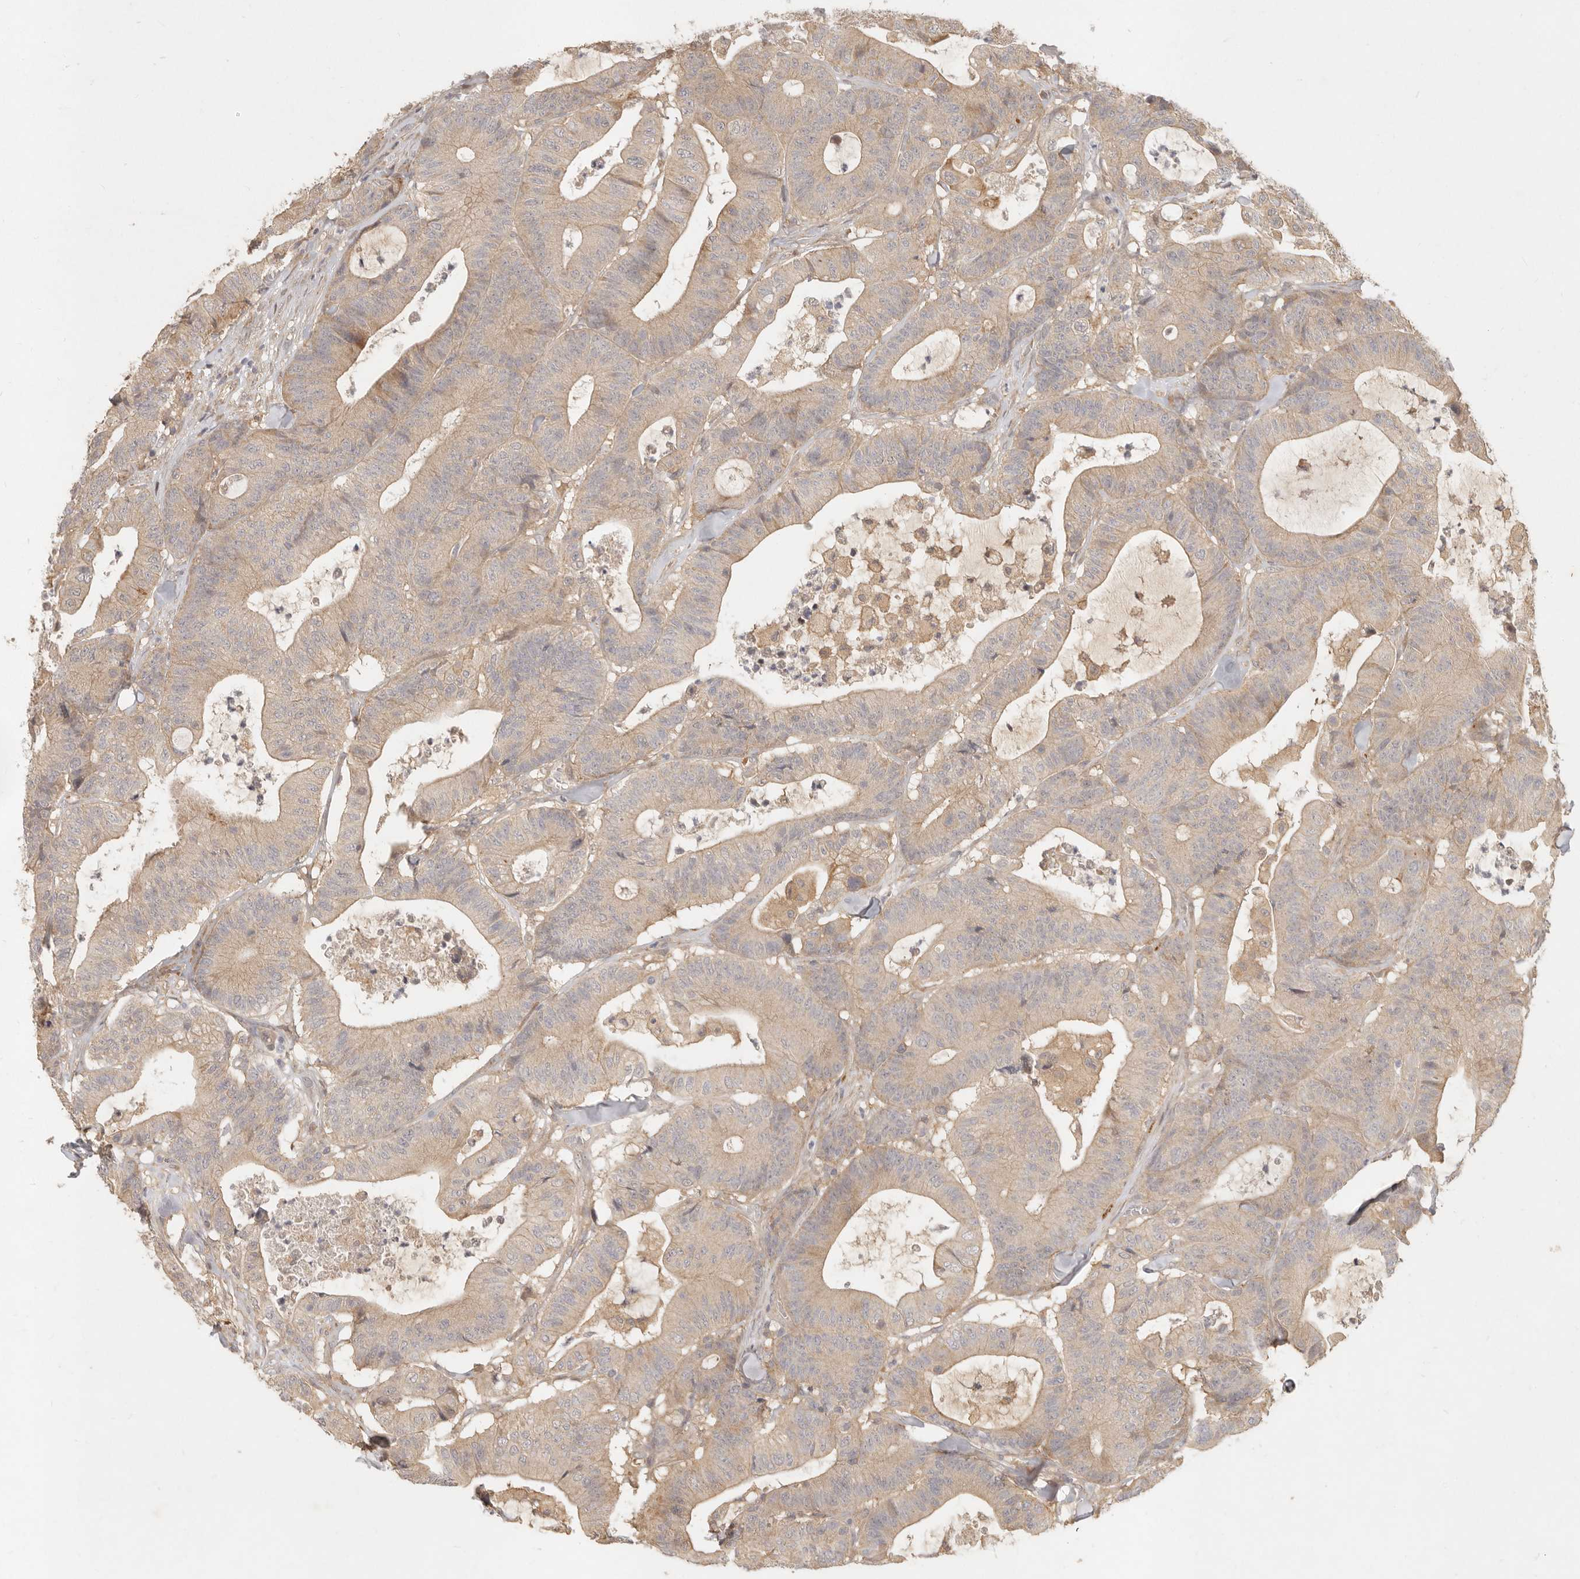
{"staining": {"intensity": "weak", "quantity": ">75%", "location": "cytoplasmic/membranous"}, "tissue": "colorectal cancer", "cell_type": "Tumor cells", "image_type": "cancer", "snomed": [{"axis": "morphology", "description": "Adenocarcinoma, NOS"}, {"axis": "topography", "description": "Colon"}], "caption": "The micrograph shows staining of colorectal cancer, revealing weak cytoplasmic/membranous protein expression (brown color) within tumor cells.", "gene": "VIPR1", "patient": {"sex": "female", "age": 84}}